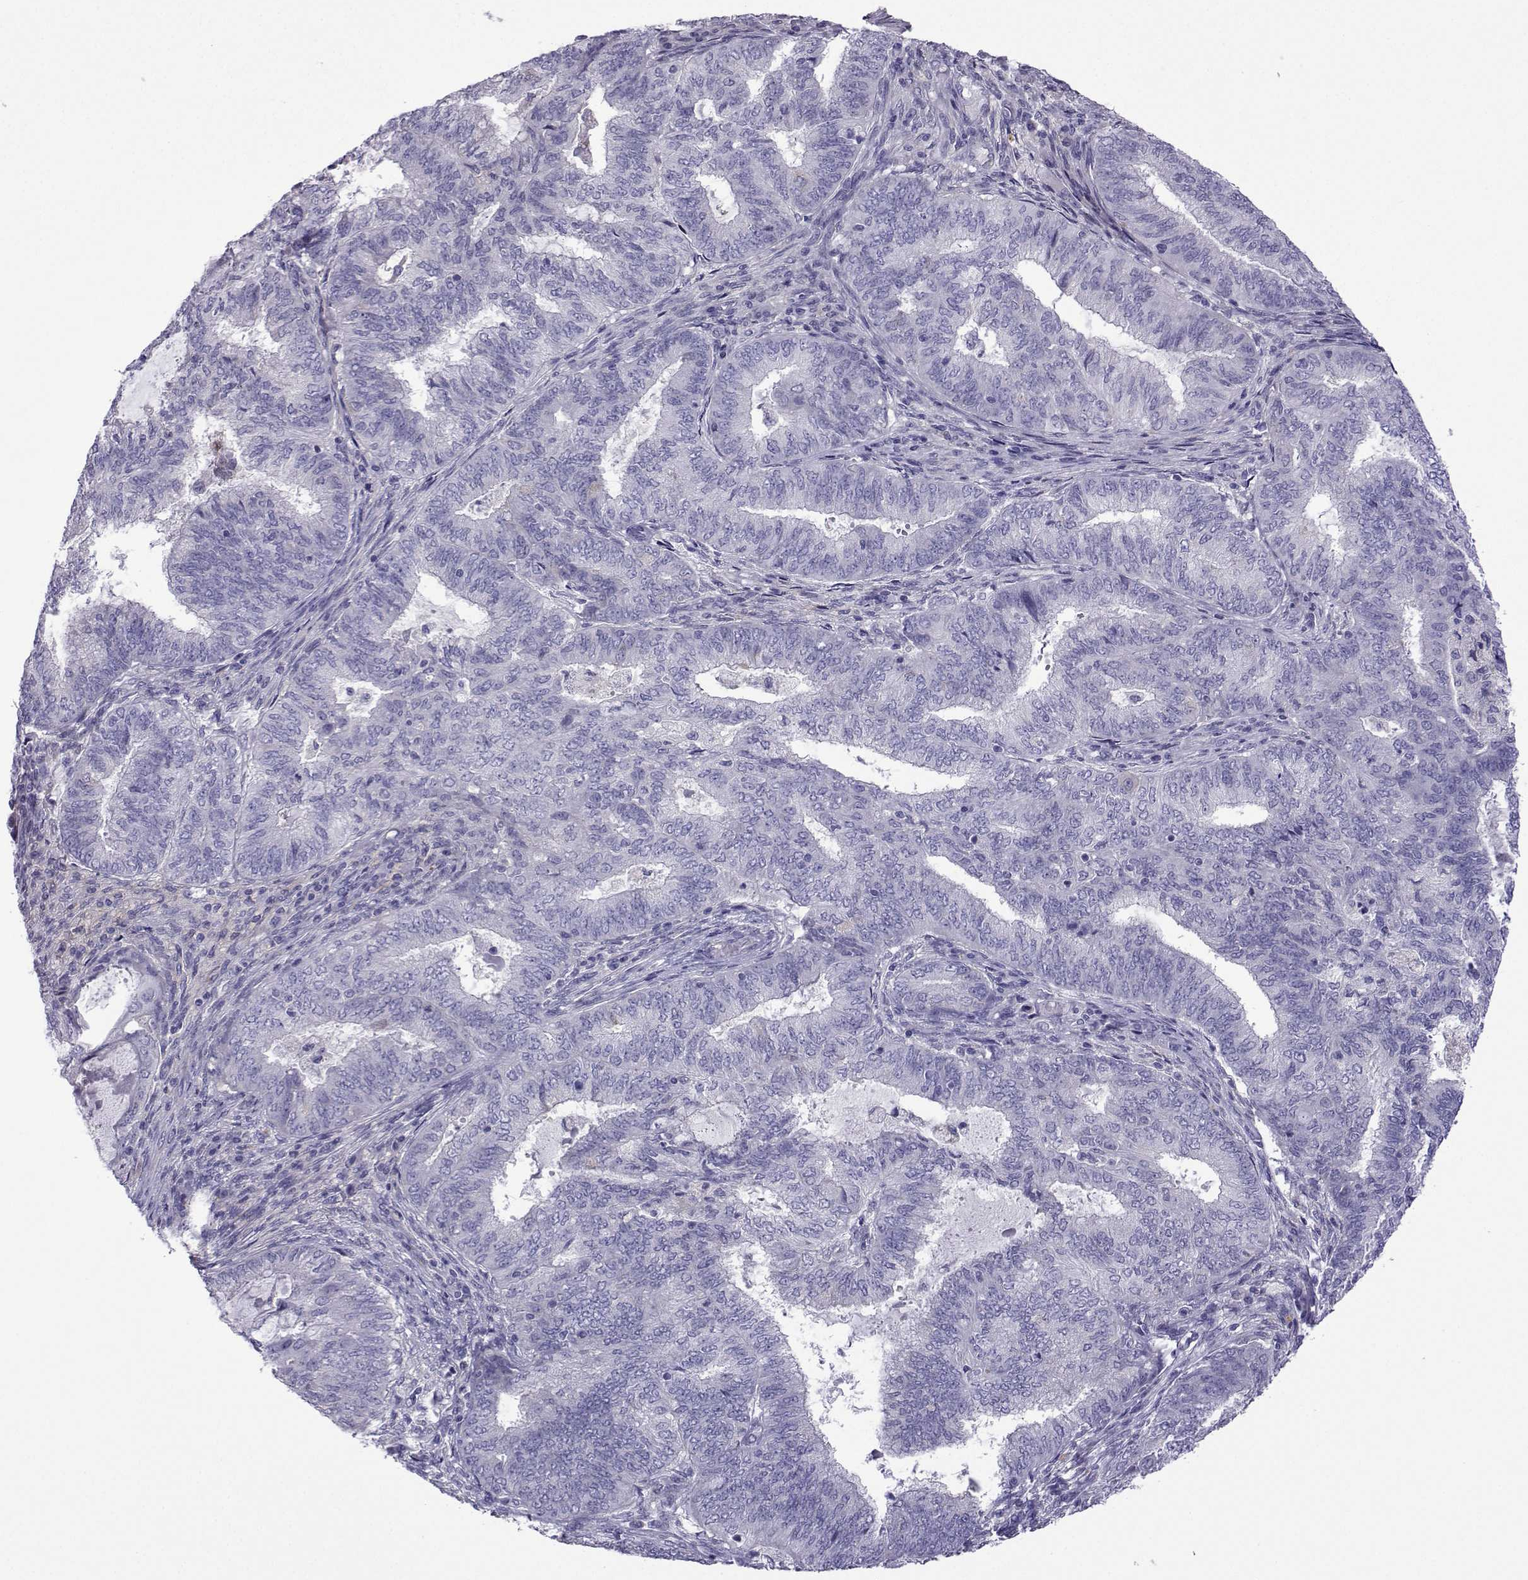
{"staining": {"intensity": "negative", "quantity": "none", "location": "none"}, "tissue": "endometrial cancer", "cell_type": "Tumor cells", "image_type": "cancer", "snomed": [{"axis": "morphology", "description": "Adenocarcinoma, NOS"}, {"axis": "topography", "description": "Endometrium"}], "caption": "Photomicrograph shows no significant protein expression in tumor cells of endometrial cancer (adenocarcinoma).", "gene": "CFAP70", "patient": {"sex": "female", "age": 62}}